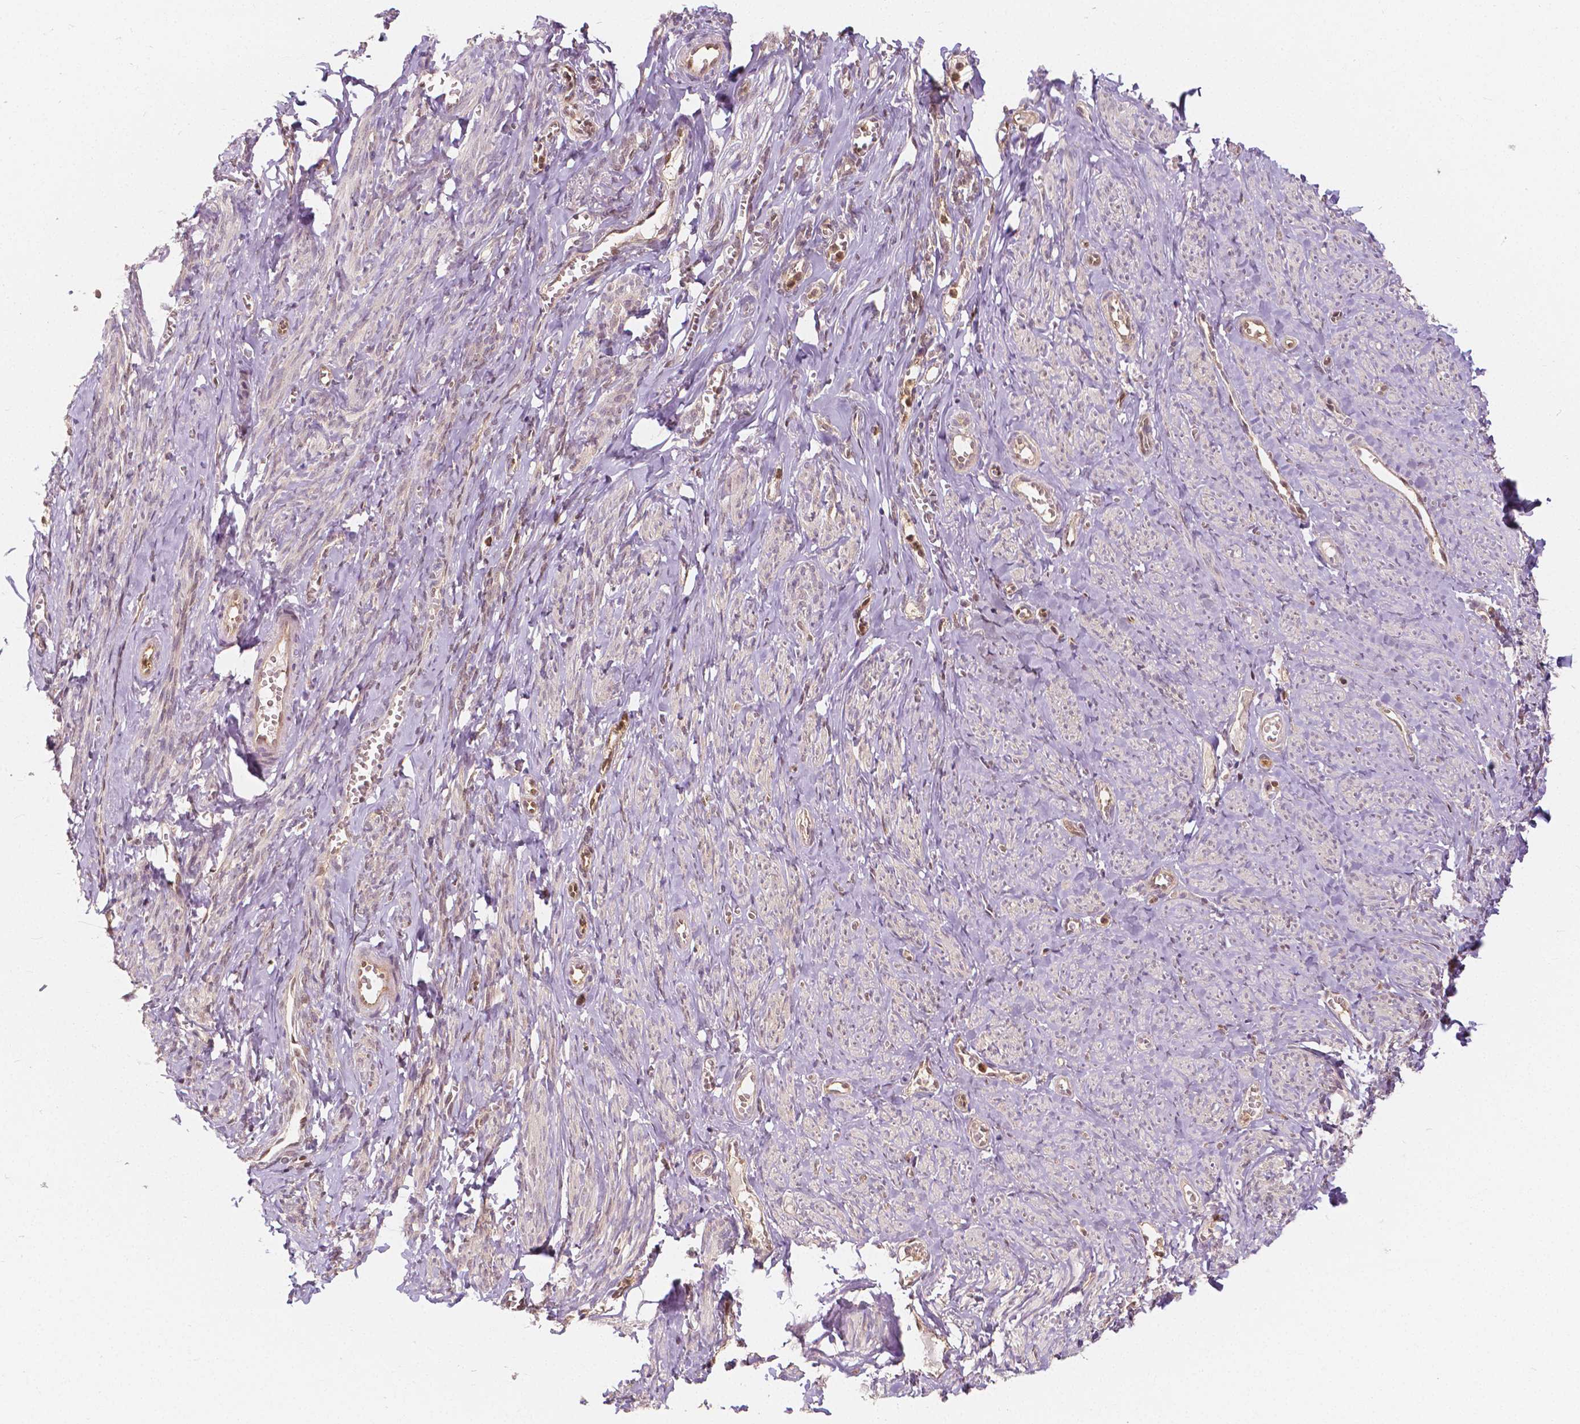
{"staining": {"intensity": "negative", "quantity": "none", "location": "none"}, "tissue": "smooth muscle", "cell_type": "Smooth muscle cells", "image_type": "normal", "snomed": [{"axis": "morphology", "description": "Normal tissue, NOS"}, {"axis": "topography", "description": "Smooth muscle"}], "caption": "High magnification brightfield microscopy of benign smooth muscle stained with DAB (brown) and counterstained with hematoxylin (blue): smooth muscle cells show no significant staining. (Stains: DAB (3,3'-diaminobenzidine) immunohistochemistry with hematoxylin counter stain, Microscopy: brightfield microscopy at high magnification).", "gene": "NAPRT", "patient": {"sex": "female", "age": 65}}